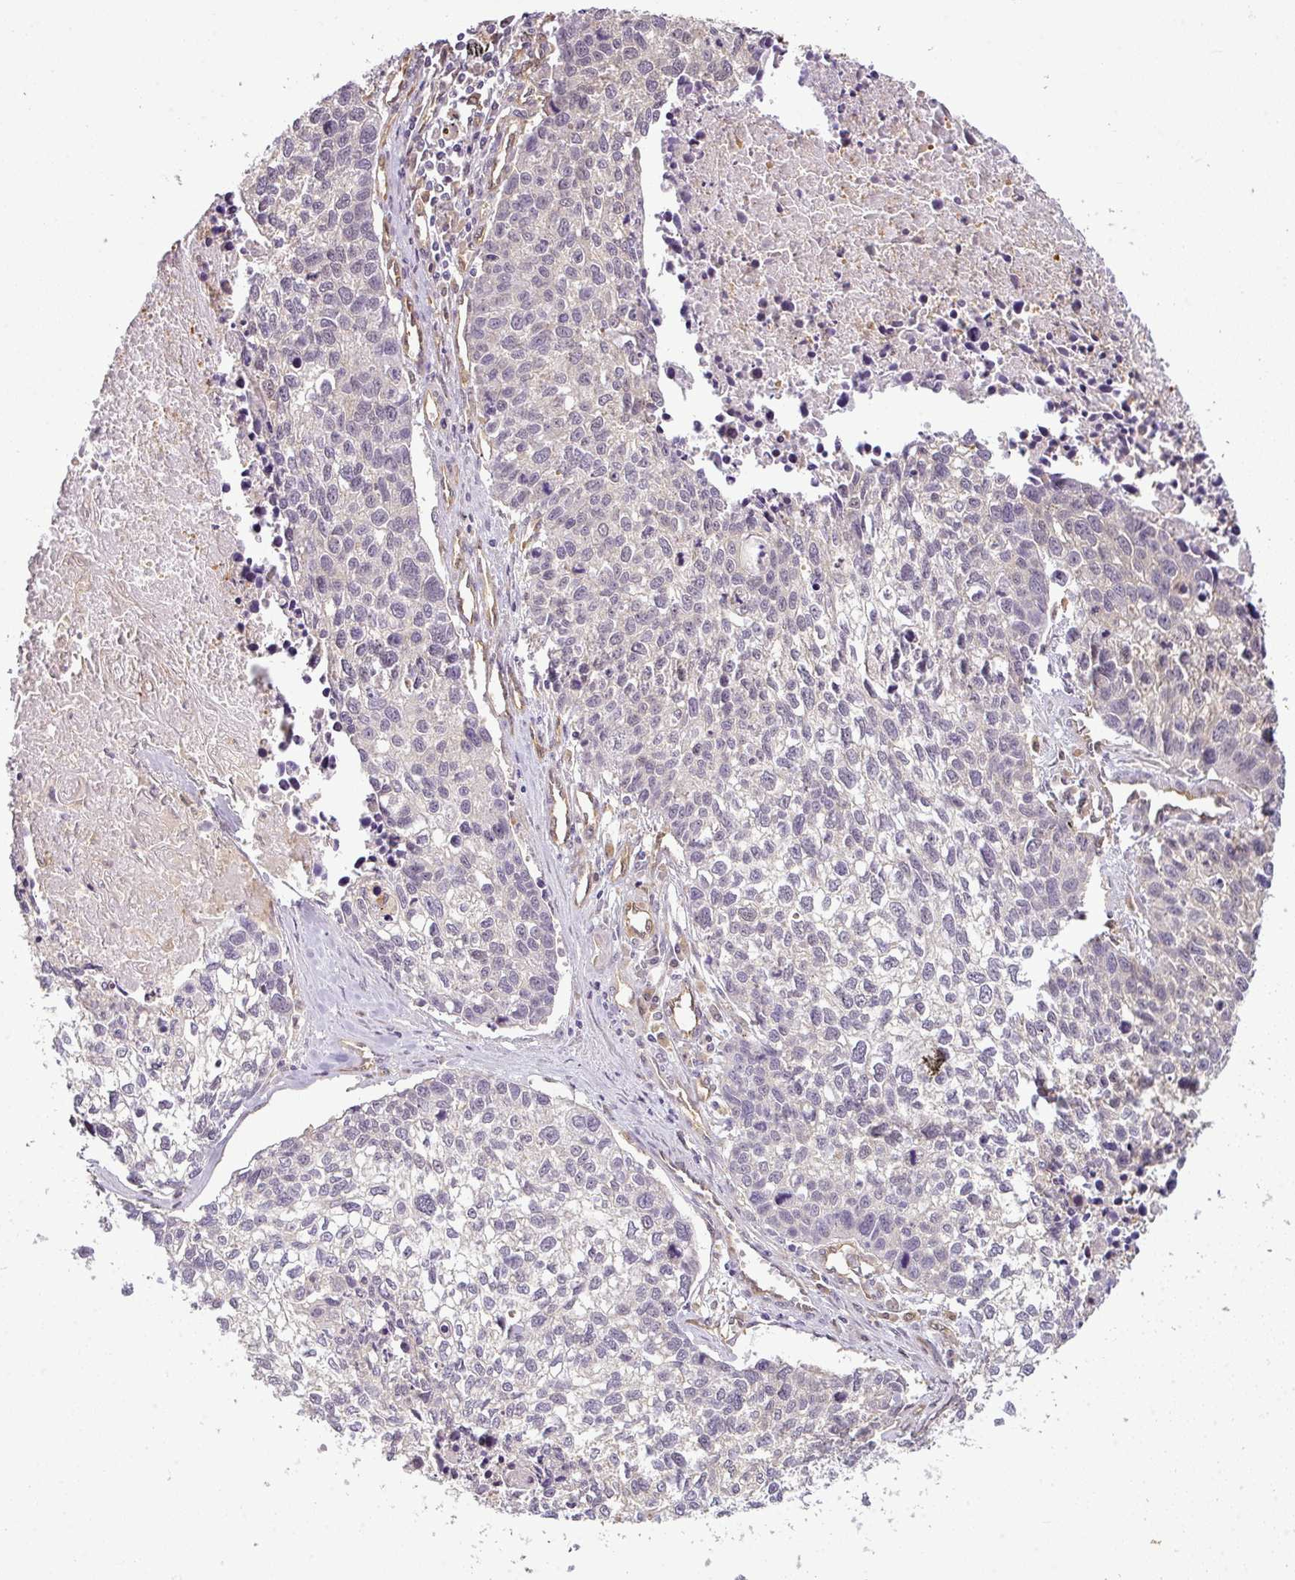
{"staining": {"intensity": "negative", "quantity": "none", "location": "none"}, "tissue": "lung cancer", "cell_type": "Tumor cells", "image_type": "cancer", "snomed": [{"axis": "morphology", "description": "Squamous cell carcinoma, NOS"}, {"axis": "topography", "description": "Lung"}], "caption": "DAB immunohistochemical staining of human squamous cell carcinoma (lung) shows no significant expression in tumor cells.", "gene": "ANKRD18A", "patient": {"sex": "male", "age": 74}}